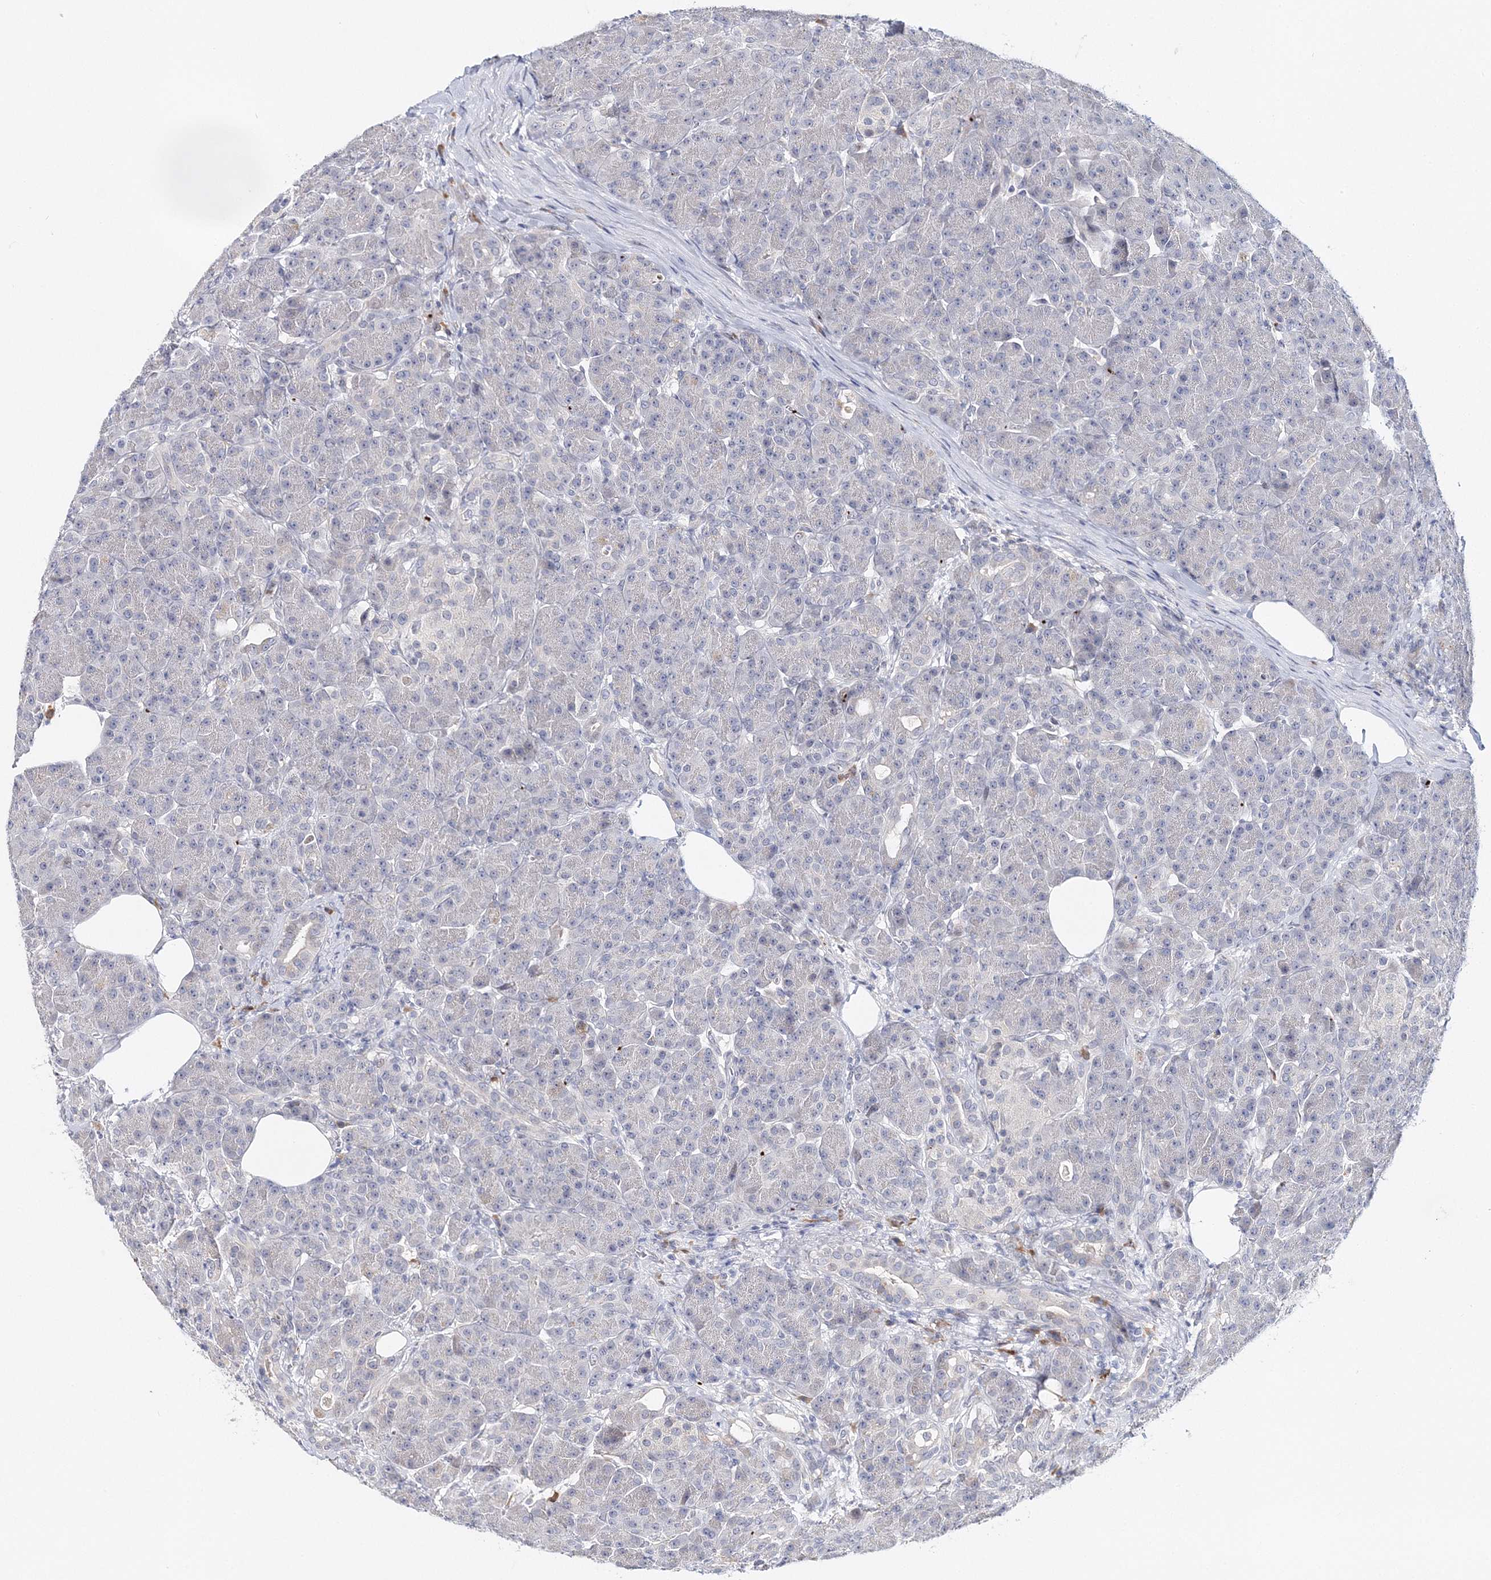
{"staining": {"intensity": "negative", "quantity": "none", "location": "none"}, "tissue": "pancreas", "cell_type": "Exocrine glandular cells", "image_type": "normal", "snomed": [{"axis": "morphology", "description": "Normal tissue, NOS"}, {"axis": "topography", "description": "Pancreas"}], "caption": "Exocrine glandular cells show no significant staining in benign pancreas.", "gene": "MYOZ2", "patient": {"sex": "male", "age": 63}}